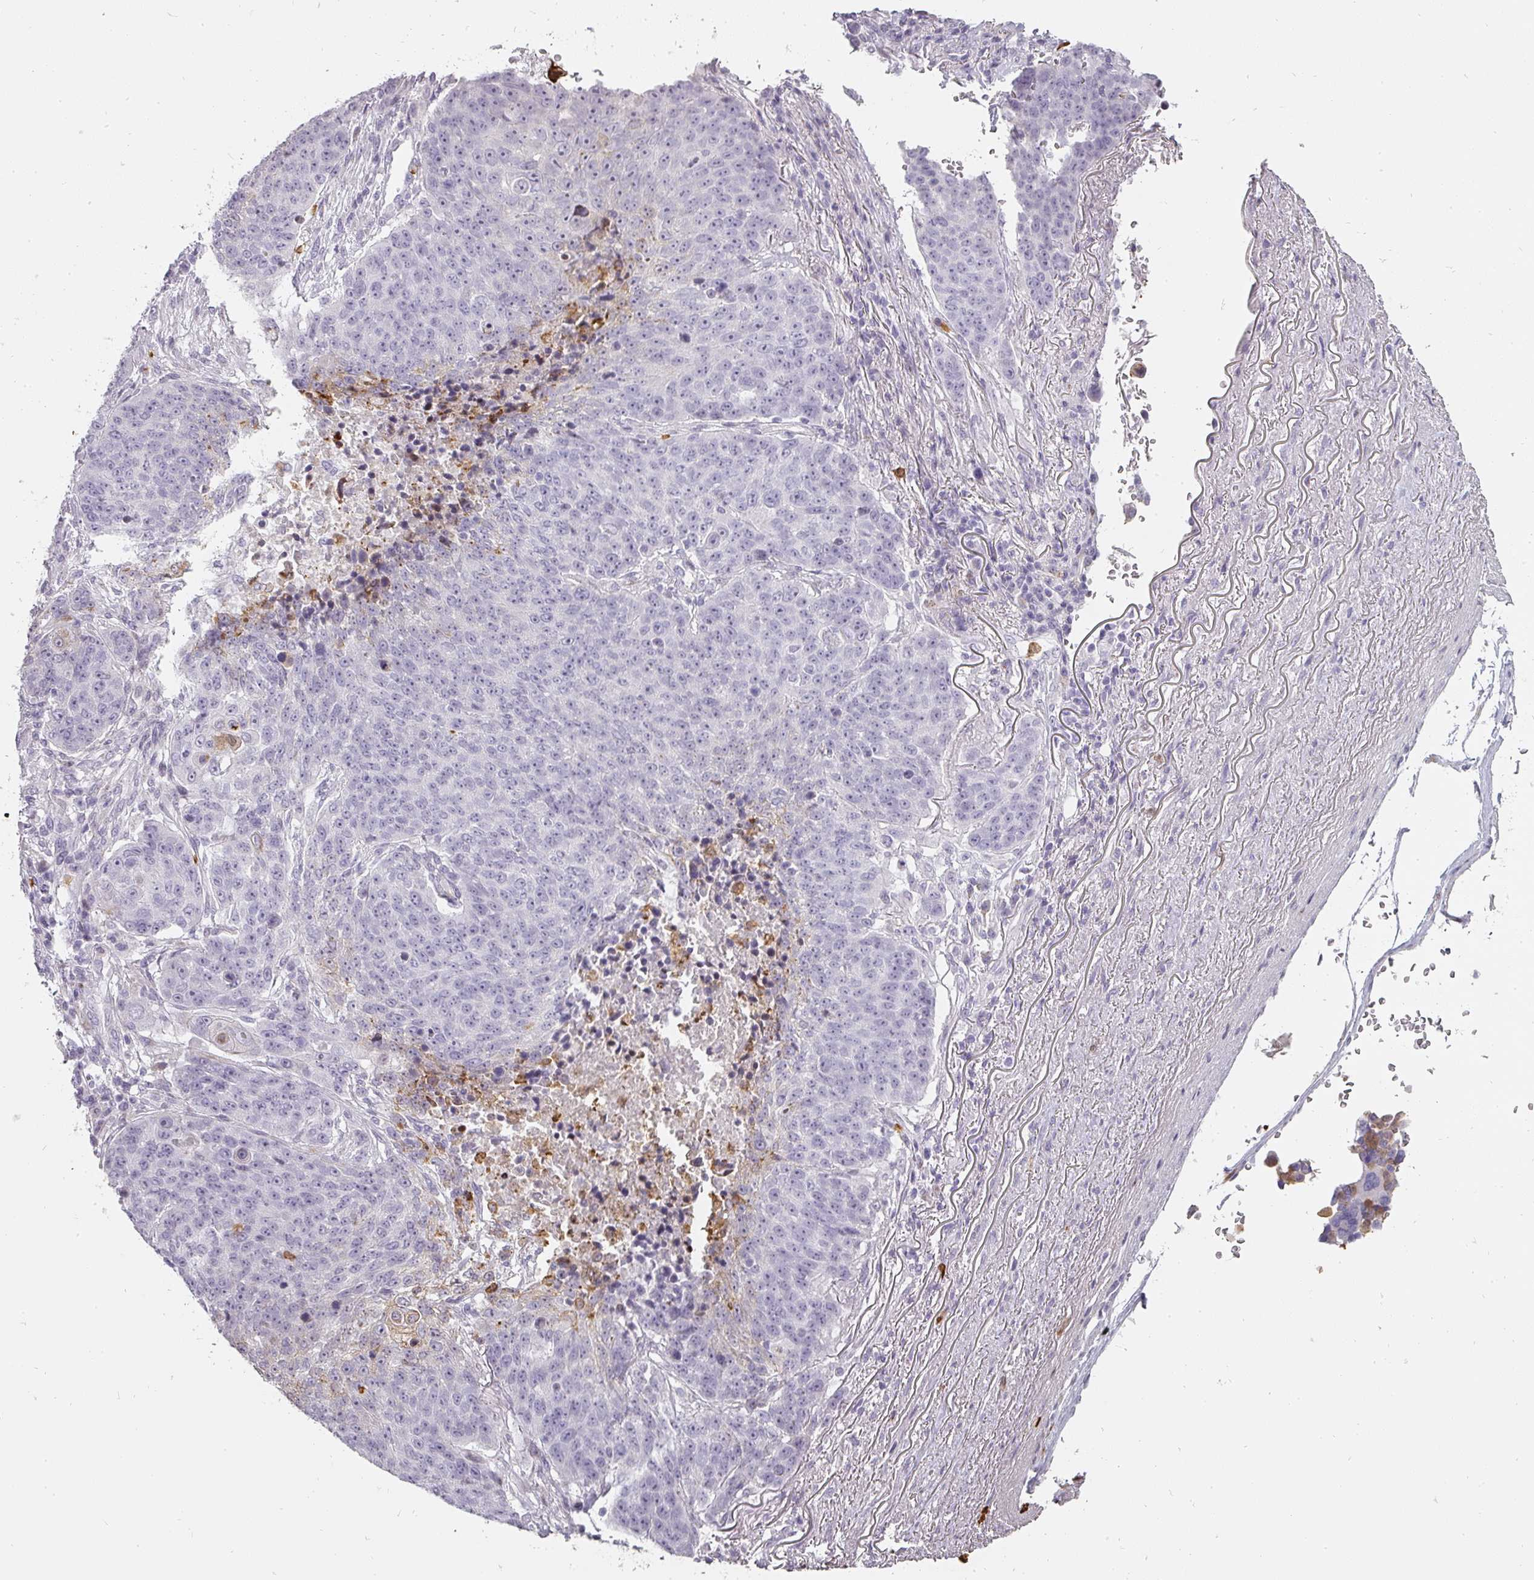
{"staining": {"intensity": "negative", "quantity": "none", "location": "none"}, "tissue": "lung cancer", "cell_type": "Tumor cells", "image_type": "cancer", "snomed": [{"axis": "morphology", "description": "Normal tissue, NOS"}, {"axis": "morphology", "description": "Squamous cell carcinoma, NOS"}, {"axis": "topography", "description": "Lymph node"}, {"axis": "topography", "description": "Lung"}], "caption": "Tumor cells show no significant protein staining in lung cancer (squamous cell carcinoma). (DAB (3,3'-diaminobenzidine) immunohistochemistry (IHC) visualized using brightfield microscopy, high magnification).", "gene": "BIK", "patient": {"sex": "male", "age": 66}}